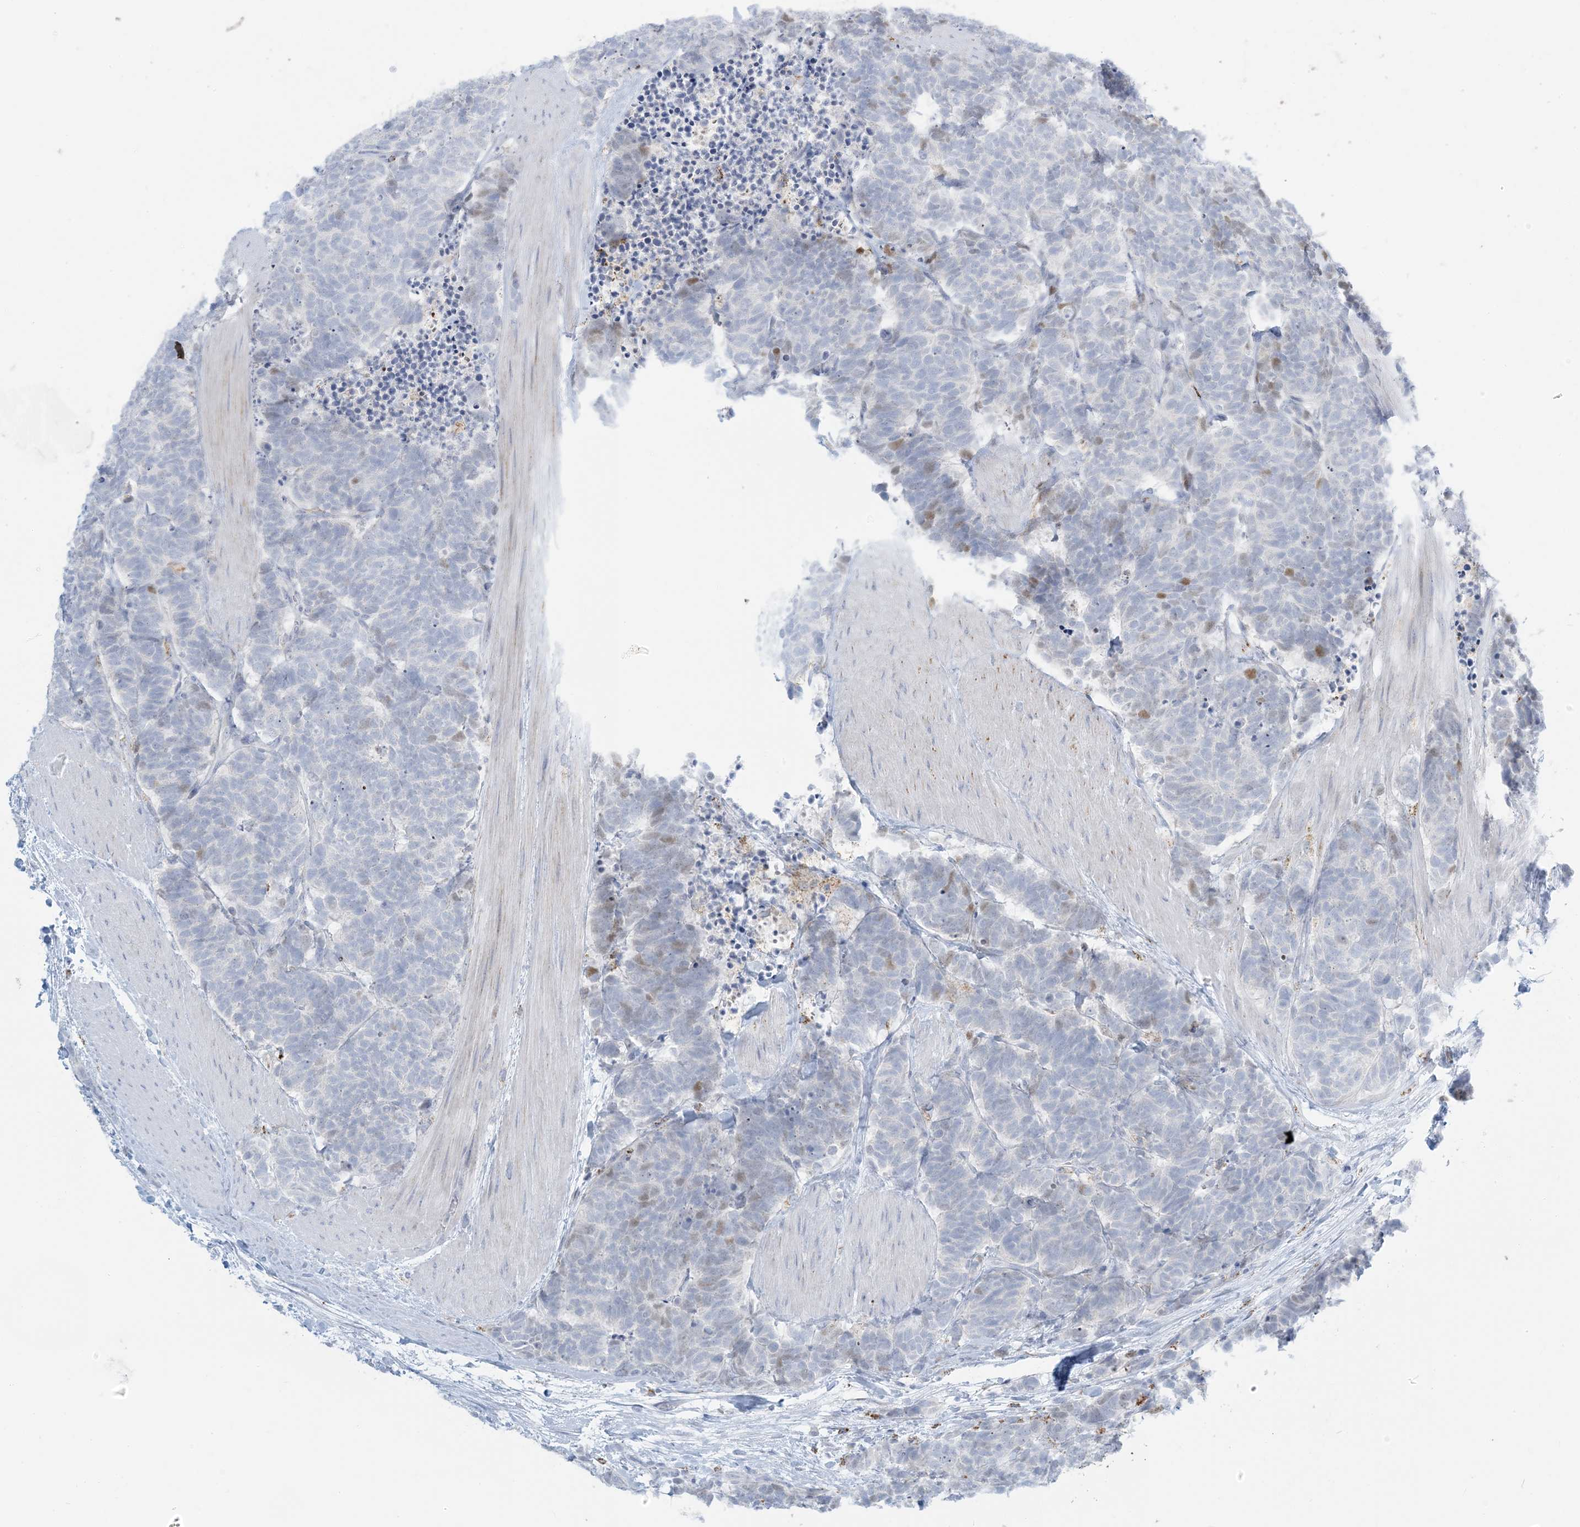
{"staining": {"intensity": "negative", "quantity": "none", "location": "none"}, "tissue": "carcinoid", "cell_type": "Tumor cells", "image_type": "cancer", "snomed": [{"axis": "morphology", "description": "Carcinoma, NOS"}, {"axis": "morphology", "description": "Carcinoid, malignant, NOS"}, {"axis": "topography", "description": "Urinary bladder"}], "caption": "Human carcinoid stained for a protein using immunohistochemistry exhibits no expression in tumor cells.", "gene": "ZDHHC4", "patient": {"sex": "male", "age": 57}}